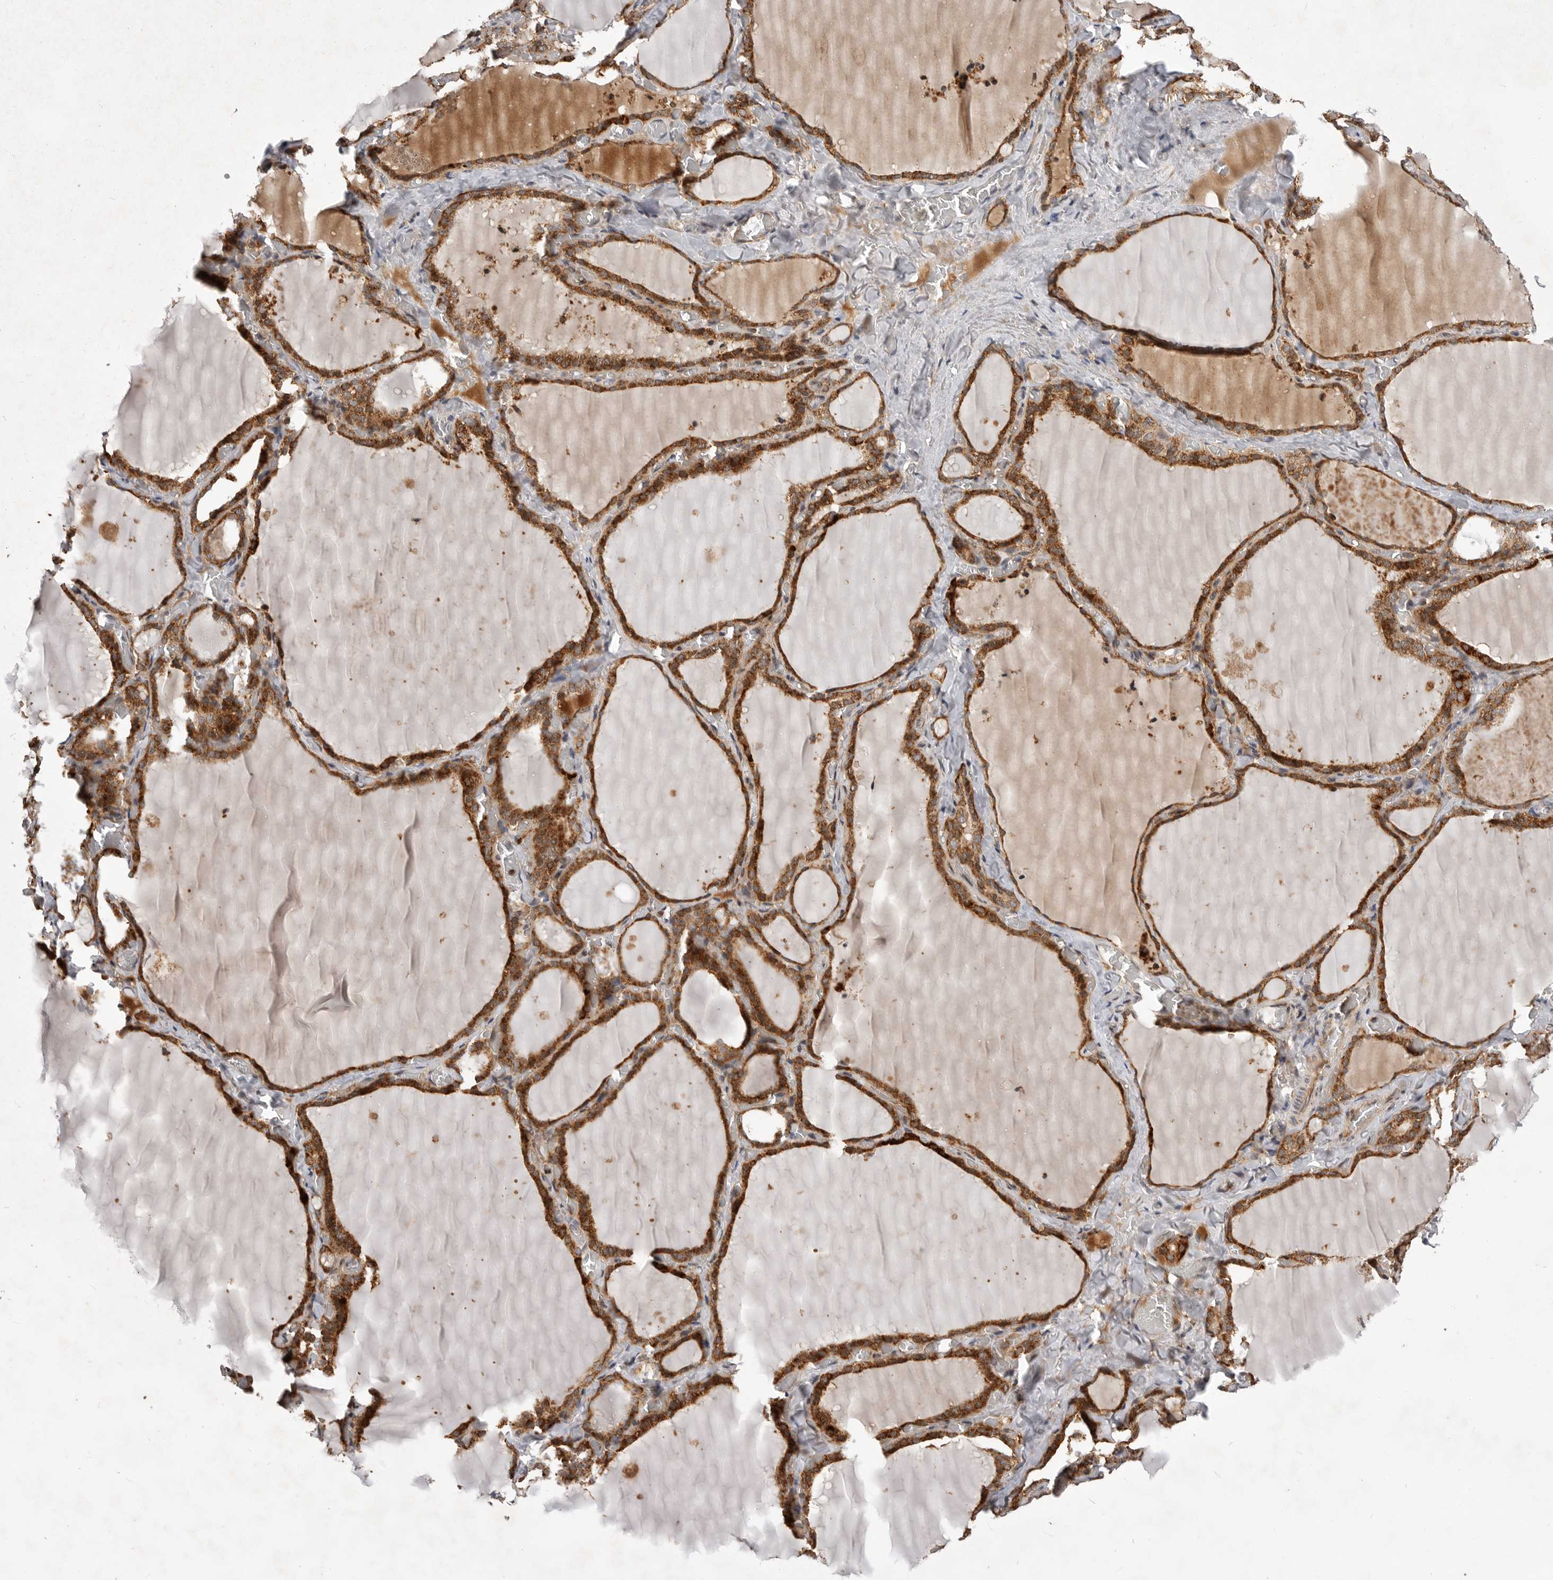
{"staining": {"intensity": "strong", "quantity": ">75%", "location": "cytoplasmic/membranous"}, "tissue": "thyroid gland", "cell_type": "Glandular cells", "image_type": "normal", "snomed": [{"axis": "morphology", "description": "Normal tissue, NOS"}, {"axis": "topography", "description": "Thyroid gland"}], "caption": "Immunohistochemistry micrograph of unremarkable thyroid gland: thyroid gland stained using immunohistochemistry (IHC) reveals high levels of strong protein expression localized specifically in the cytoplasmic/membranous of glandular cells, appearing as a cytoplasmic/membranous brown color.", "gene": "KYAT3", "patient": {"sex": "female", "age": 22}}